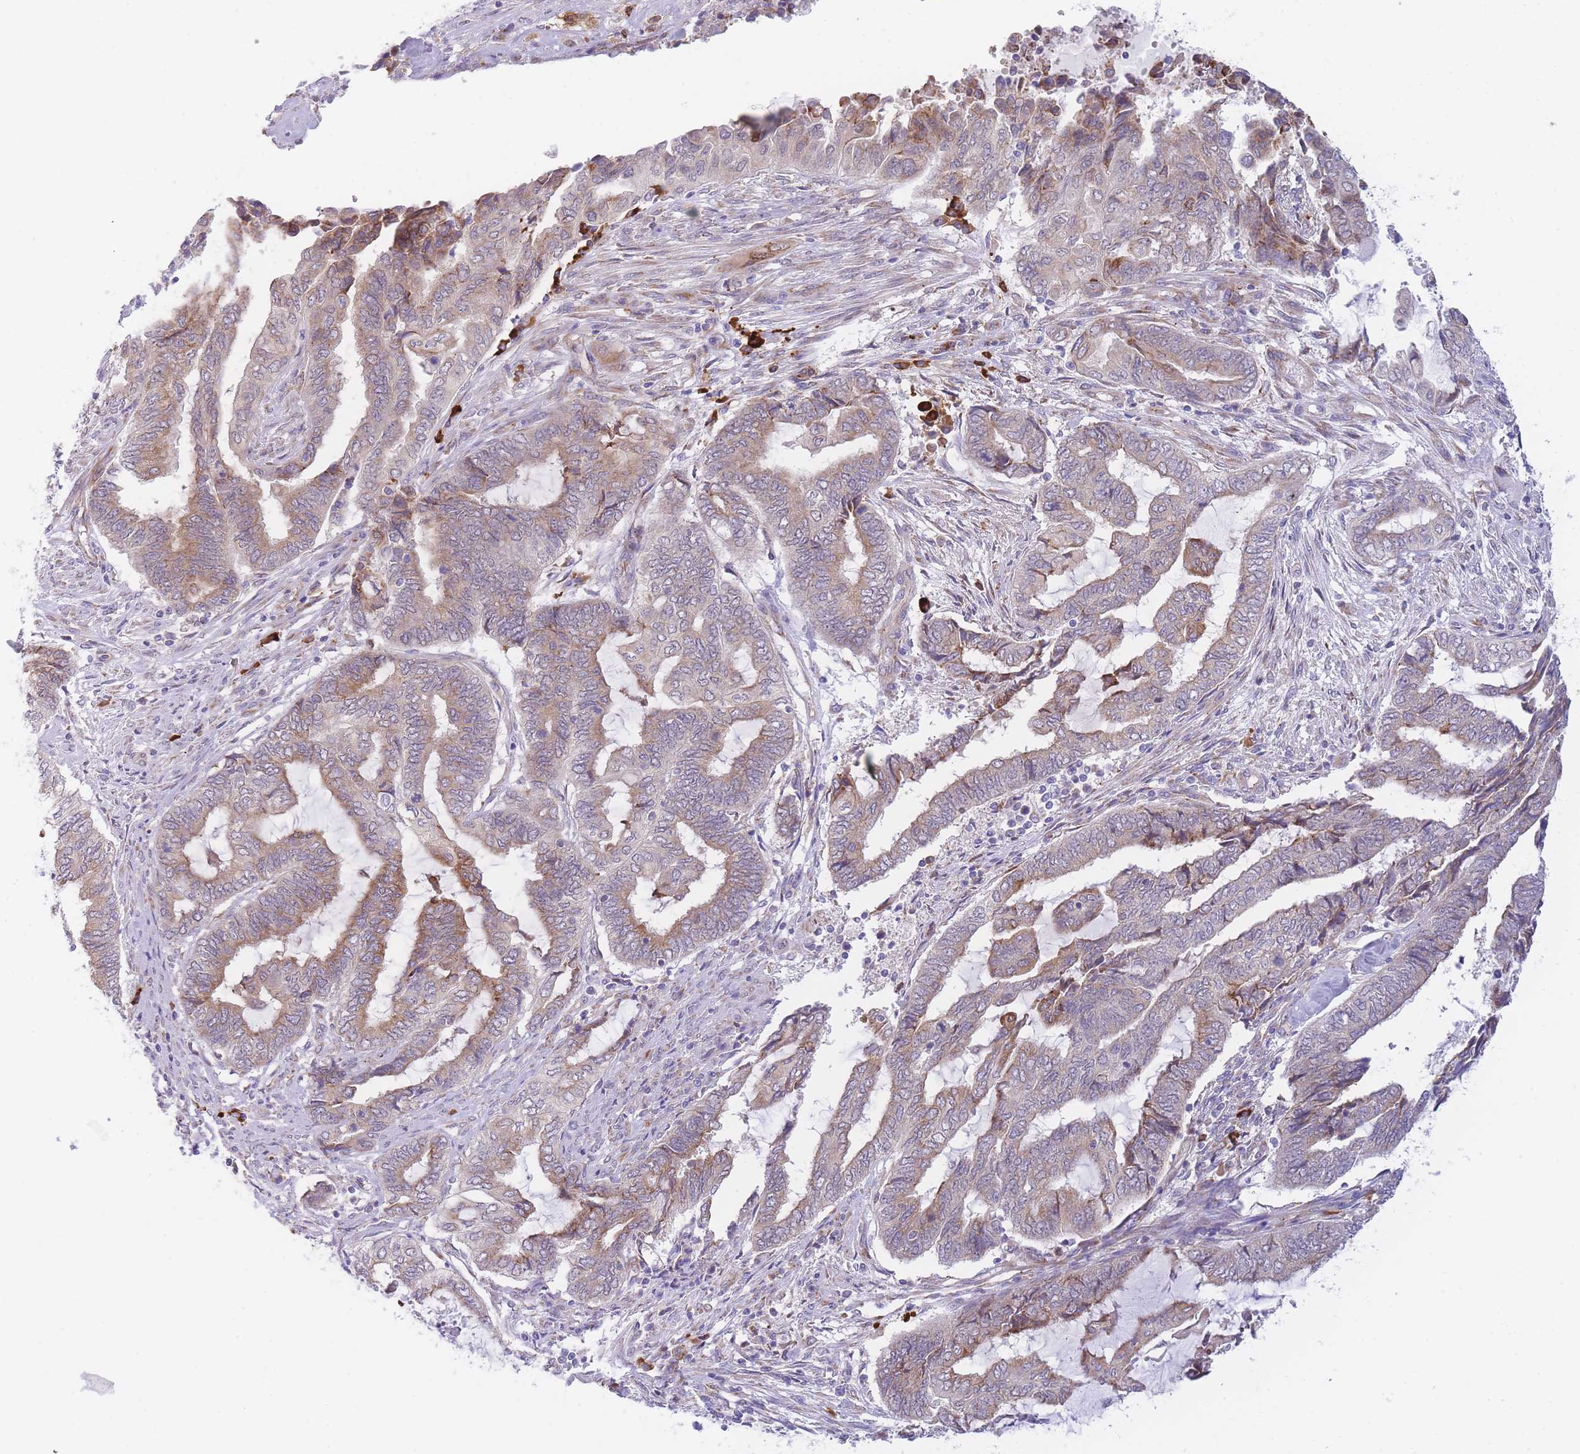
{"staining": {"intensity": "moderate", "quantity": "25%-75%", "location": "cytoplasmic/membranous"}, "tissue": "endometrial cancer", "cell_type": "Tumor cells", "image_type": "cancer", "snomed": [{"axis": "morphology", "description": "Adenocarcinoma, NOS"}, {"axis": "topography", "description": "Uterus"}, {"axis": "topography", "description": "Endometrium"}], "caption": "Immunohistochemistry photomicrograph of neoplastic tissue: human adenocarcinoma (endometrial) stained using immunohistochemistry (IHC) displays medium levels of moderate protein expression localized specifically in the cytoplasmic/membranous of tumor cells, appearing as a cytoplasmic/membranous brown color.", "gene": "ZNF510", "patient": {"sex": "female", "age": 70}}